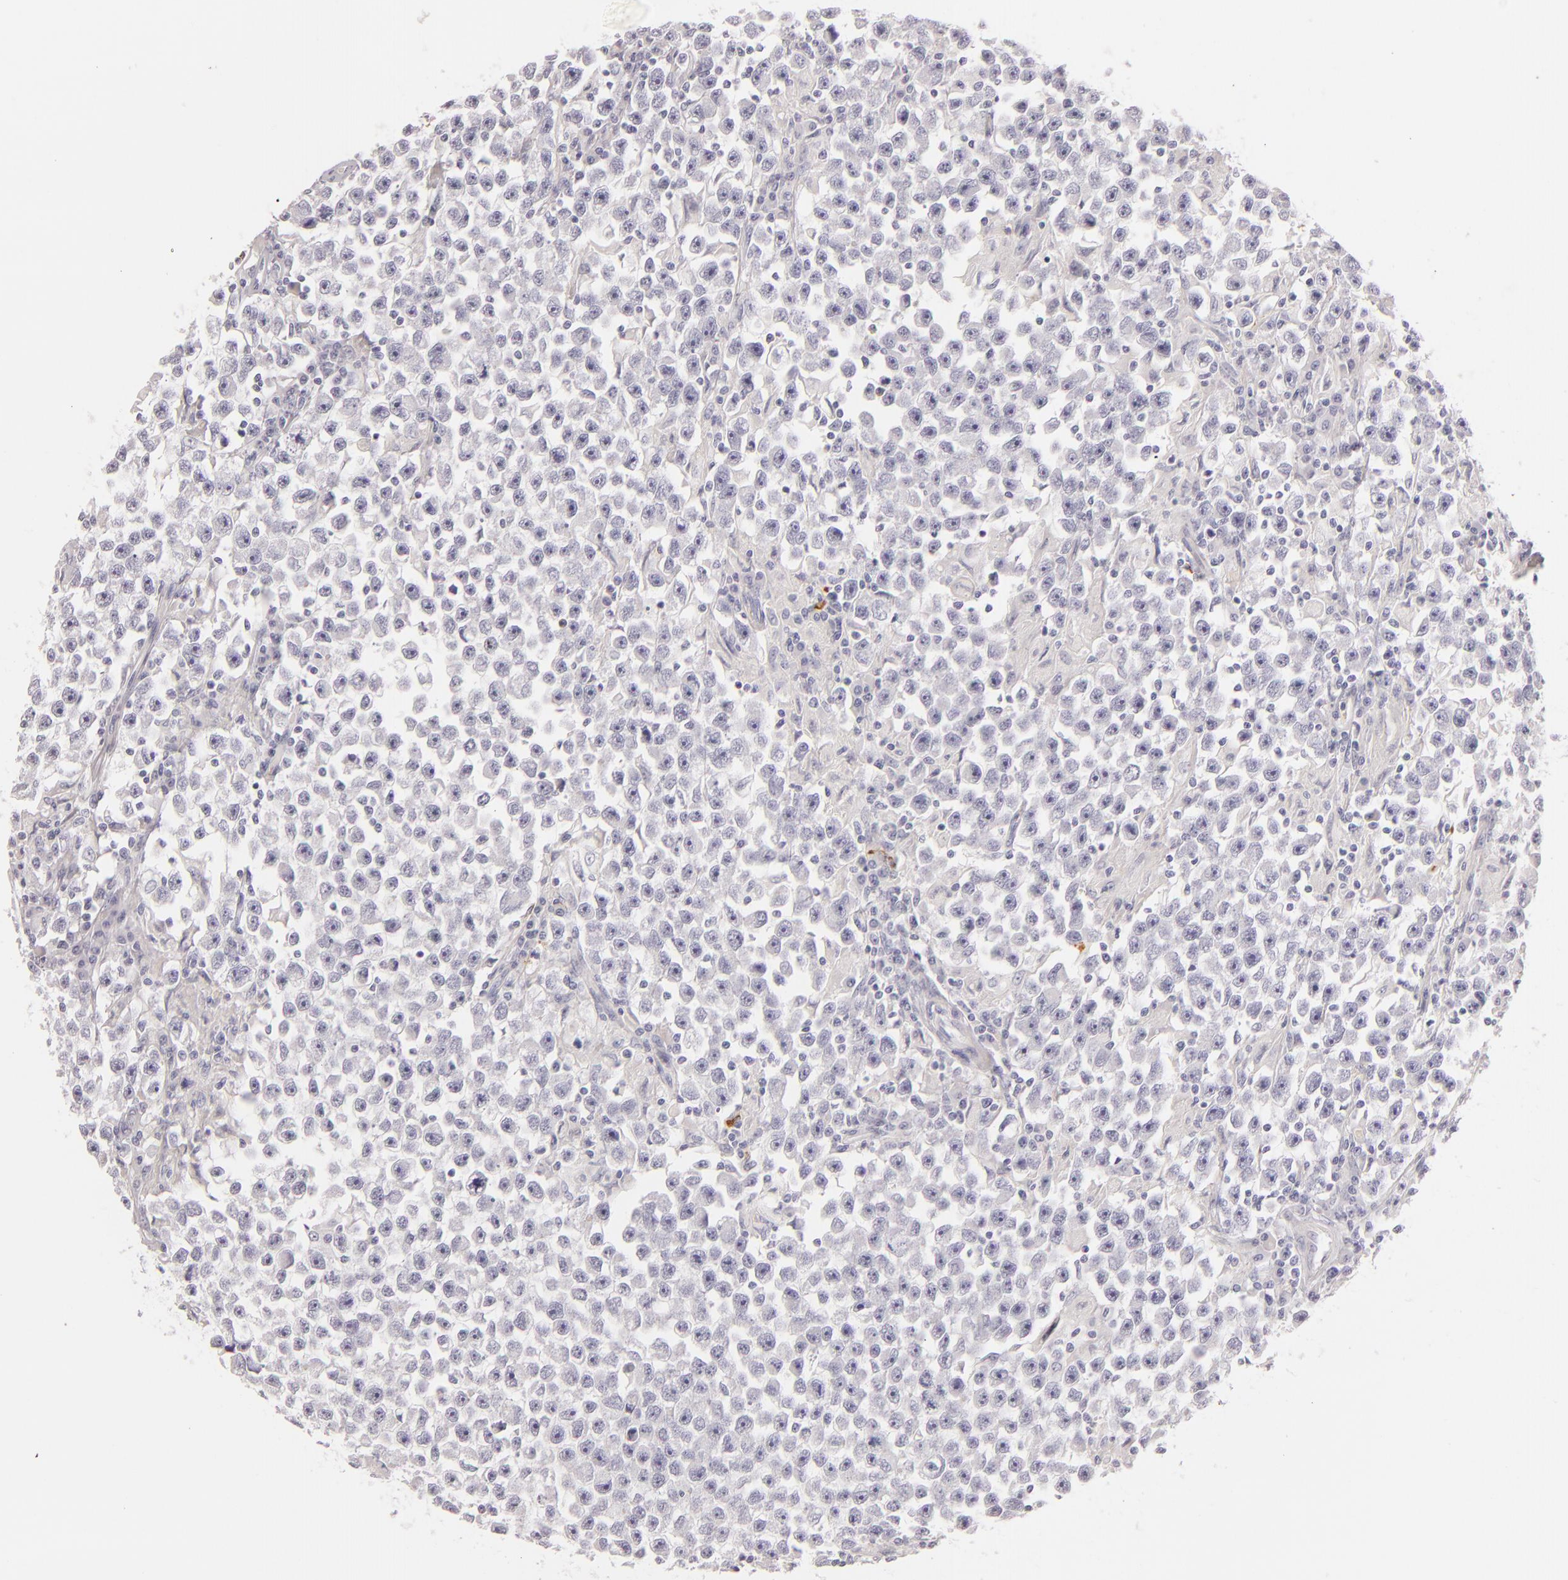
{"staining": {"intensity": "negative", "quantity": "none", "location": "none"}, "tissue": "testis cancer", "cell_type": "Tumor cells", "image_type": "cancer", "snomed": [{"axis": "morphology", "description": "Seminoma, NOS"}, {"axis": "topography", "description": "Testis"}], "caption": "Testis cancer was stained to show a protein in brown. There is no significant positivity in tumor cells.", "gene": "CD207", "patient": {"sex": "male", "age": 33}}